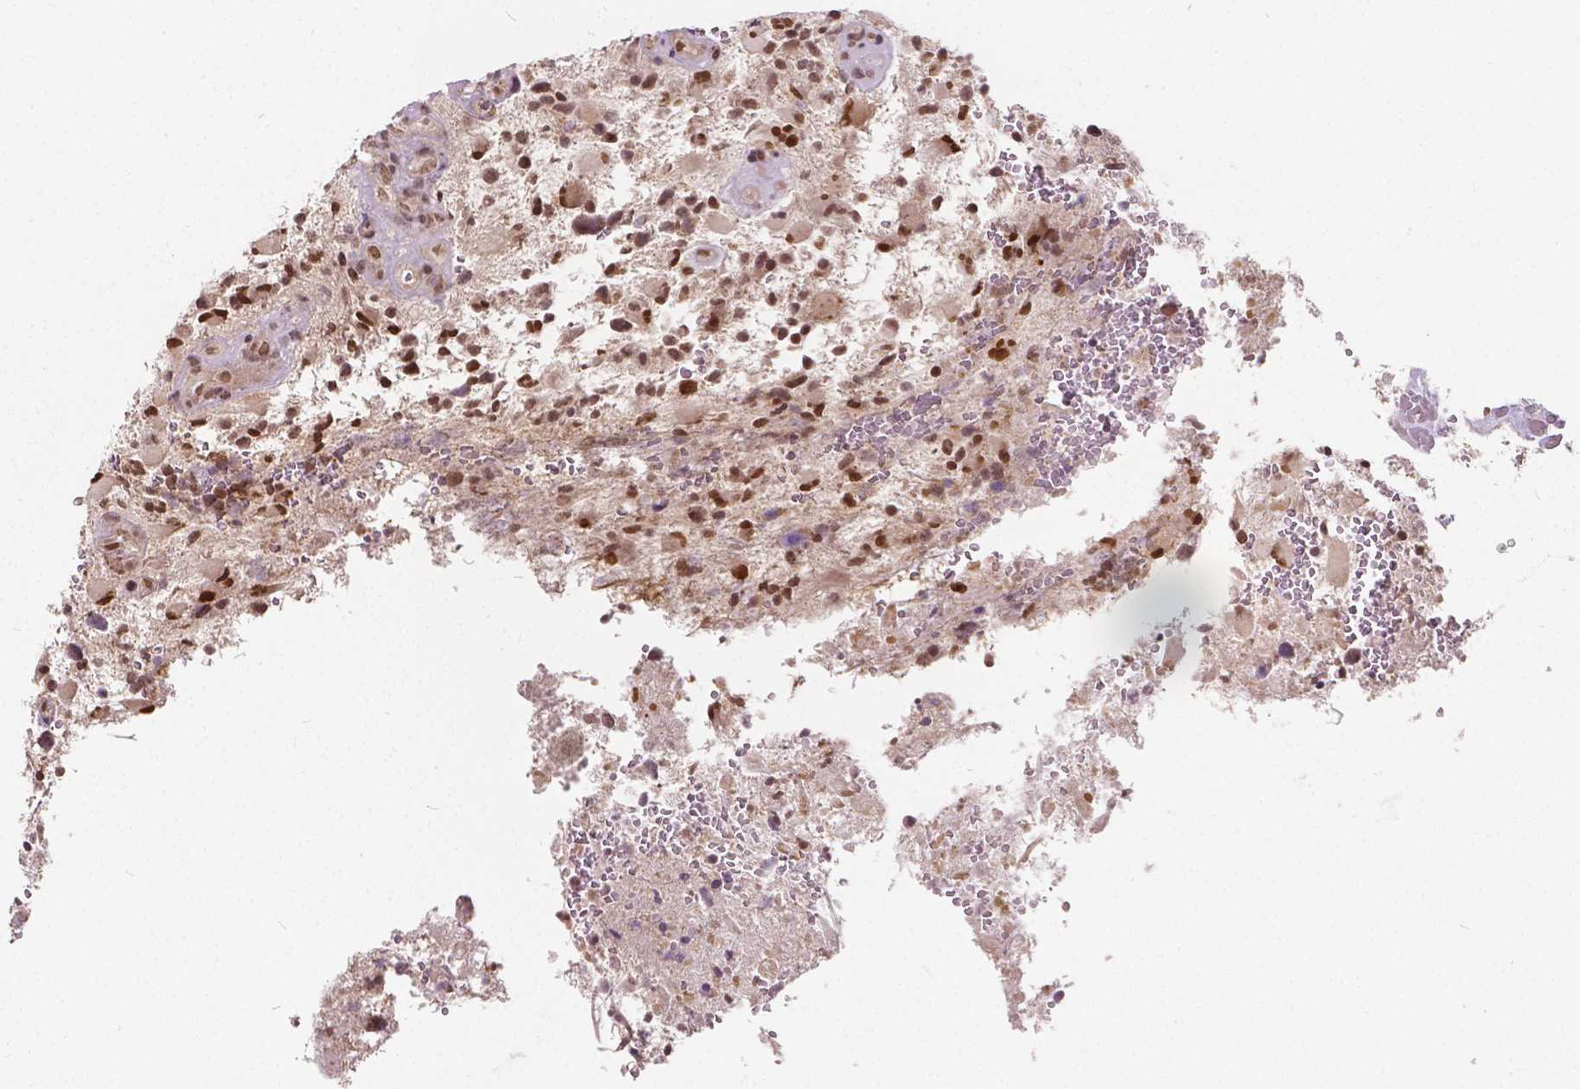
{"staining": {"intensity": "moderate", "quantity": ">75%", "location": "nuclear"}, "tissue": "glioma", "cell_type": "Tumor cells", "image_type": "cancer", "snomed": [{"axis": "morphology", "description": "Glioma, malignant, High grade"}, {"axis": "topography", "description": "Brain"}], "caption": "This histopathology image exhibits immunohistochemistry staining of glioma, with medium moderate nuclear expression in approximately >75% of tumor cells.", "gene": "HMBOX1", "patient": {"sex": "female", "age": 71}}